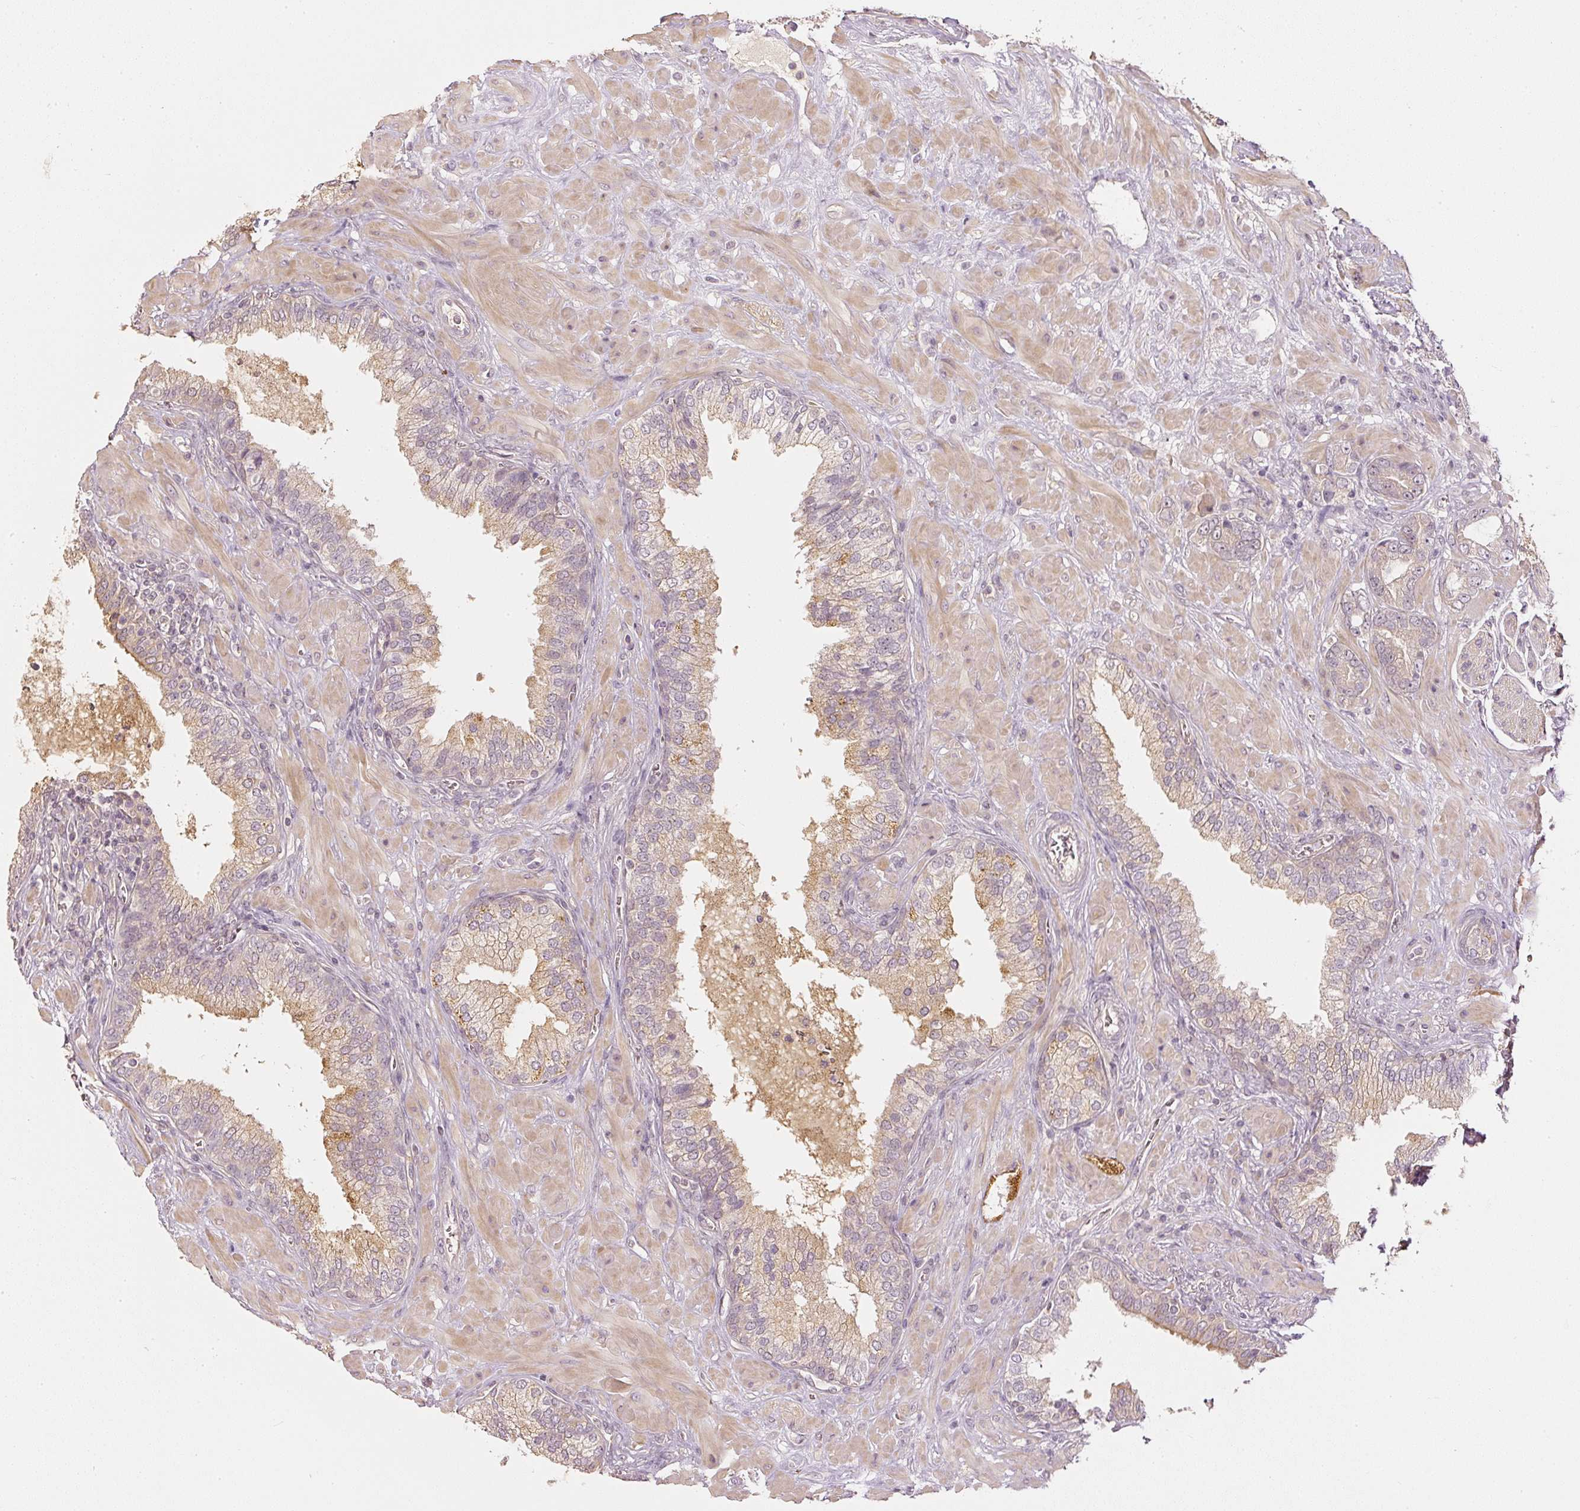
{"staining": {"intensity": "weak", "quantity": "<25%", "location": "cytoplasmic/membranous"}, "tissue": "prostate cancer", "cell_type": "Tumor cells", "image_type": "cancer", "snomed": [{"axis": "morphology", "description": "Adenocarcinoma, High grade"}, {"axis": "topography", "description": "Prostate"}], "caption": "DAB immunohistochemical staining of adenocarcinoma (high-grade) (prostate) exhibits no significant staining in tumor cells.", "gene": "GZMA", "patient": {"sex": "male", "age": 55}}